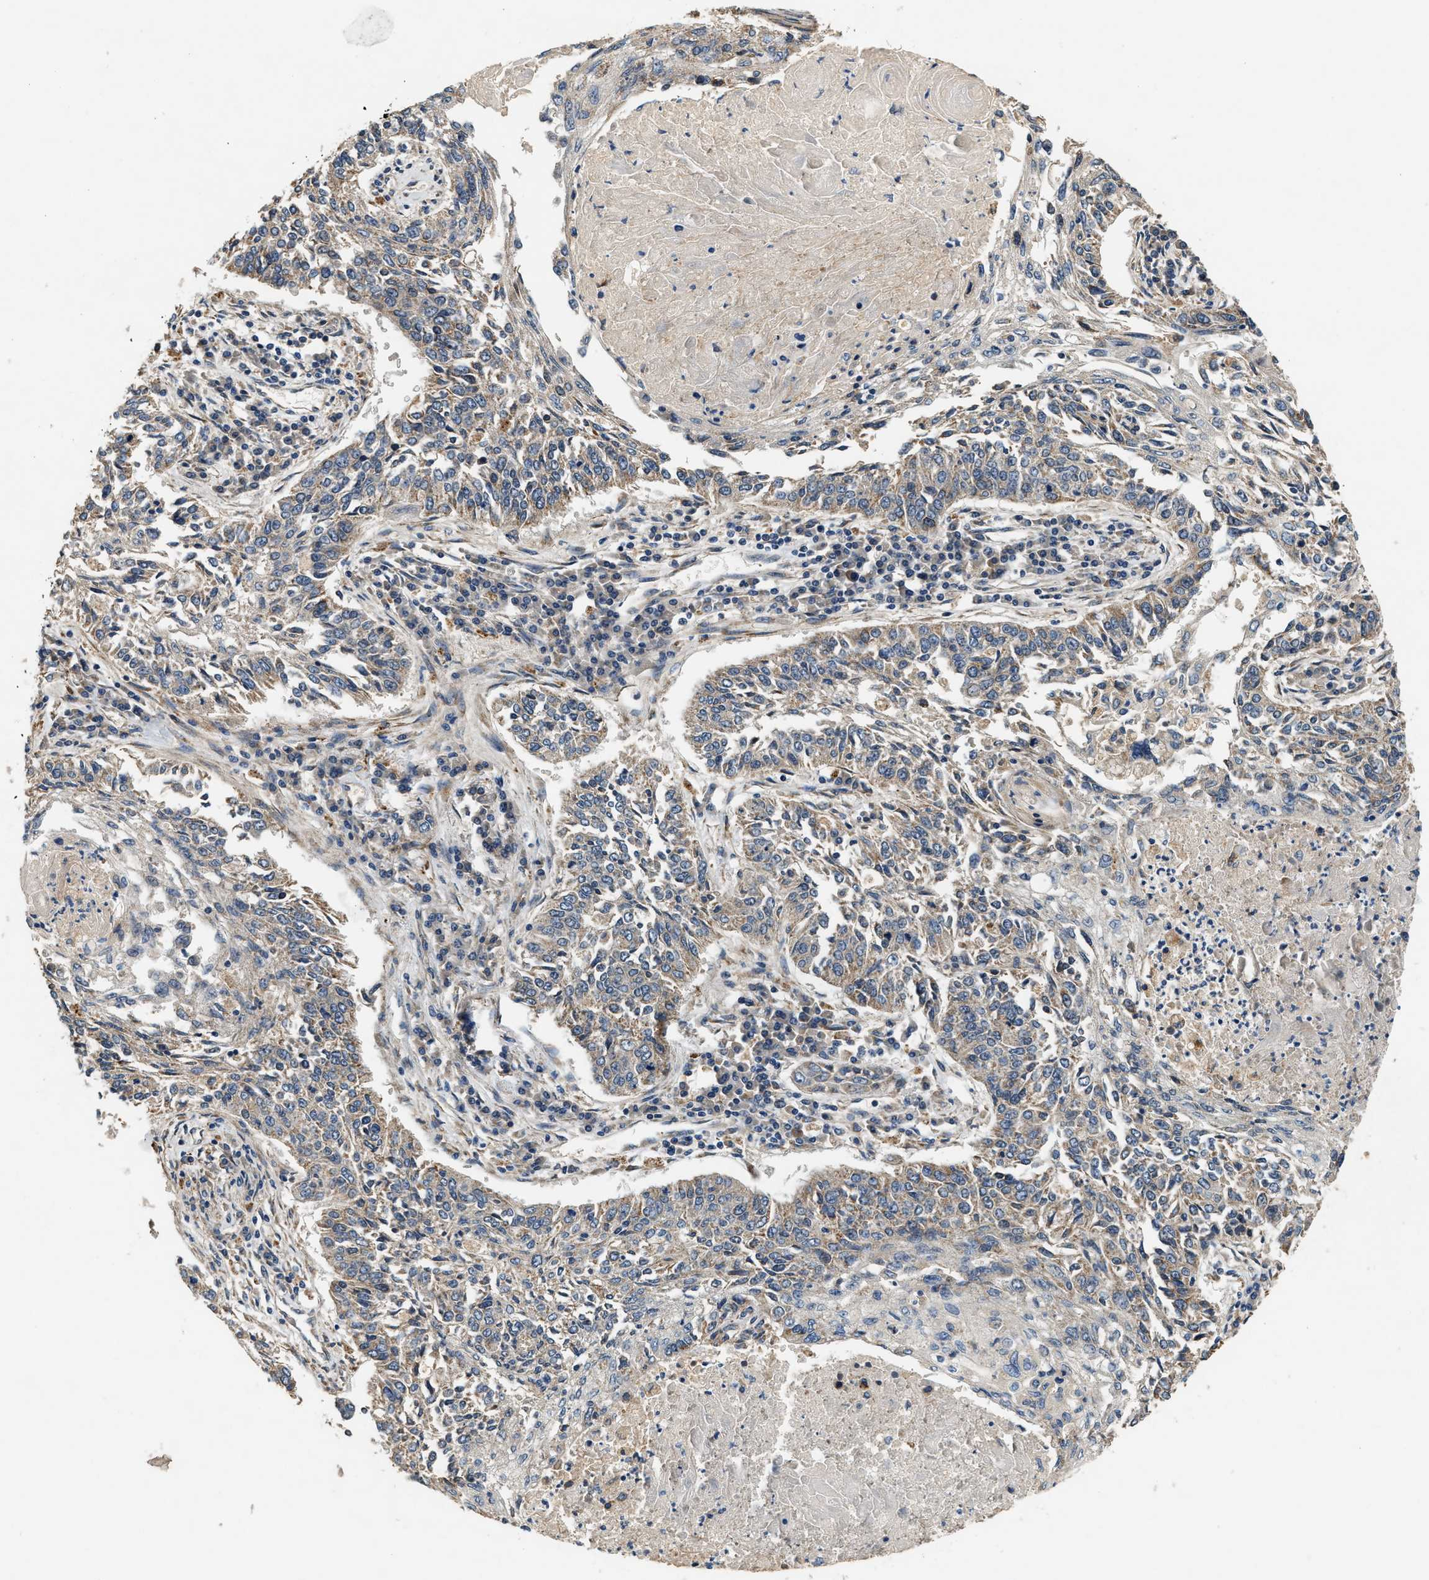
{"staining": {"intensity": "weak", "quantity": "<25%", "location": "cytoplasmic/membranous"}, "tissue": "lung cancer", "cell_type": "Tumor cells", "image_type": "cancer", "snomed": [{"axis": "morphology", "description": "Normal tissue, NOS"}, {"axis": "morphology", "description": "Squamous cell carcinoma, NOS"}, {"axis": "topography", "description": "Cartilage tissue"}, {"axis": "topography", "description": "Bronchus"}, {"axis": "topography", "description": "Lung"}], "caption": "Image shows no significant protein positivity in tumor cells of squamous cell carcinoma (lung). The staining was performed using DAB (3,3'-diaminobenzidine) to visualize the protein expression in brown, while the nuclei were stained in blue with hematoxylin (Magnification: 20x).", "gene": "DUSP10", "patient": {"sex": "female", "age": 49}}